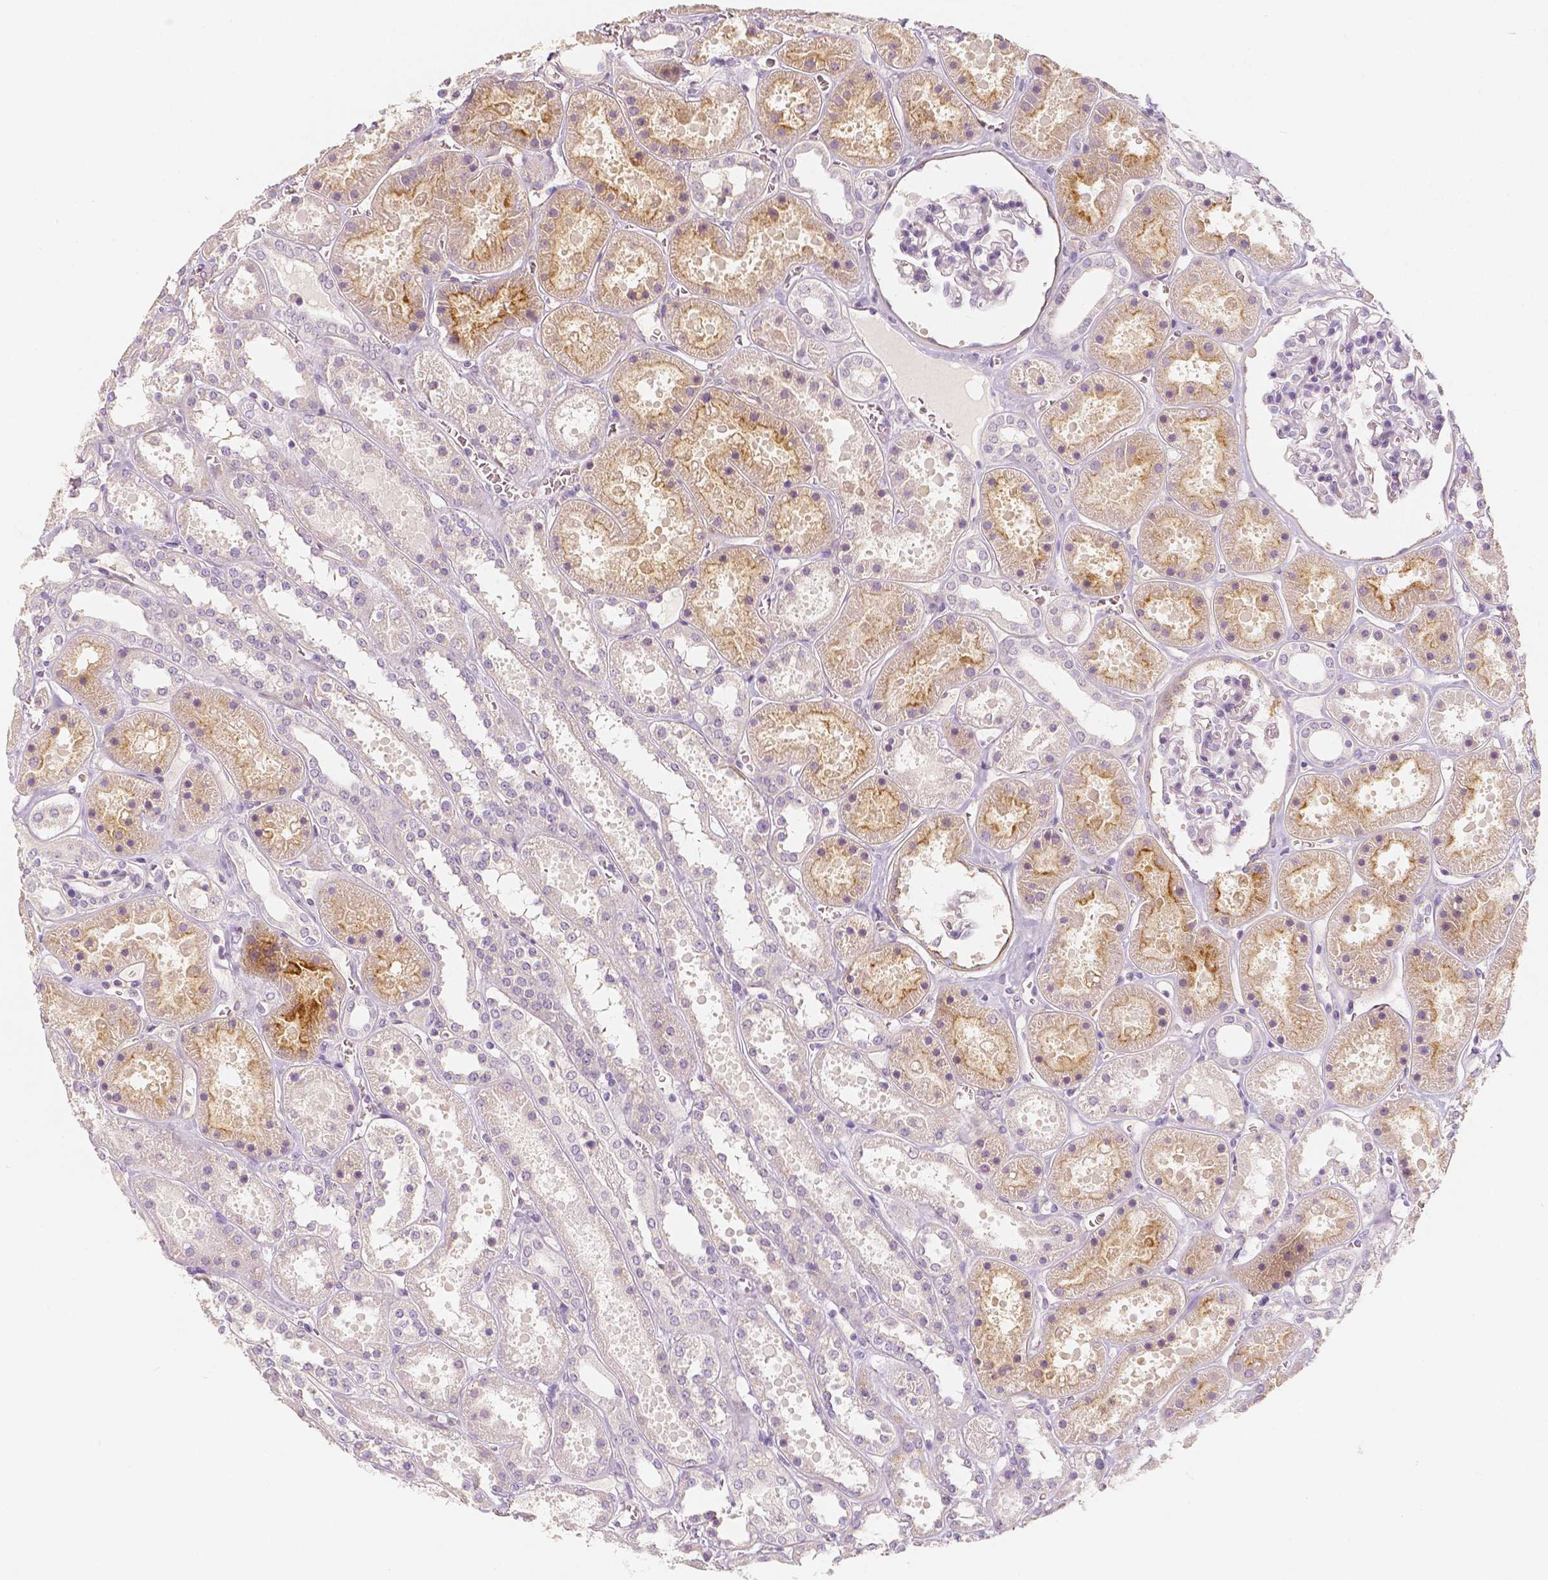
{"staining": {"intensity": "negative", "quantity": "none", "location": "none"}, "tissue": "kidney", "cell_type": "Cells in glomeruli", "image_type": "normal", "snomed": [{"axis": "morphology", "description": "Normal tissue, NOS"}, {"axis": "topography", "description": "Kidney"}], "caption": "A photomicrograph of kidney stained for a protein reveals no brown staining in cells in glomeruli. (Stains: DAB (3,3'-diaminobenzidine) immunohistochemistry with hematoxylin counter stain, Microscopy: brightfield microscopy at high magnification).", "gene": "THY1", "patient": {"sex": "female", "age": 41}}